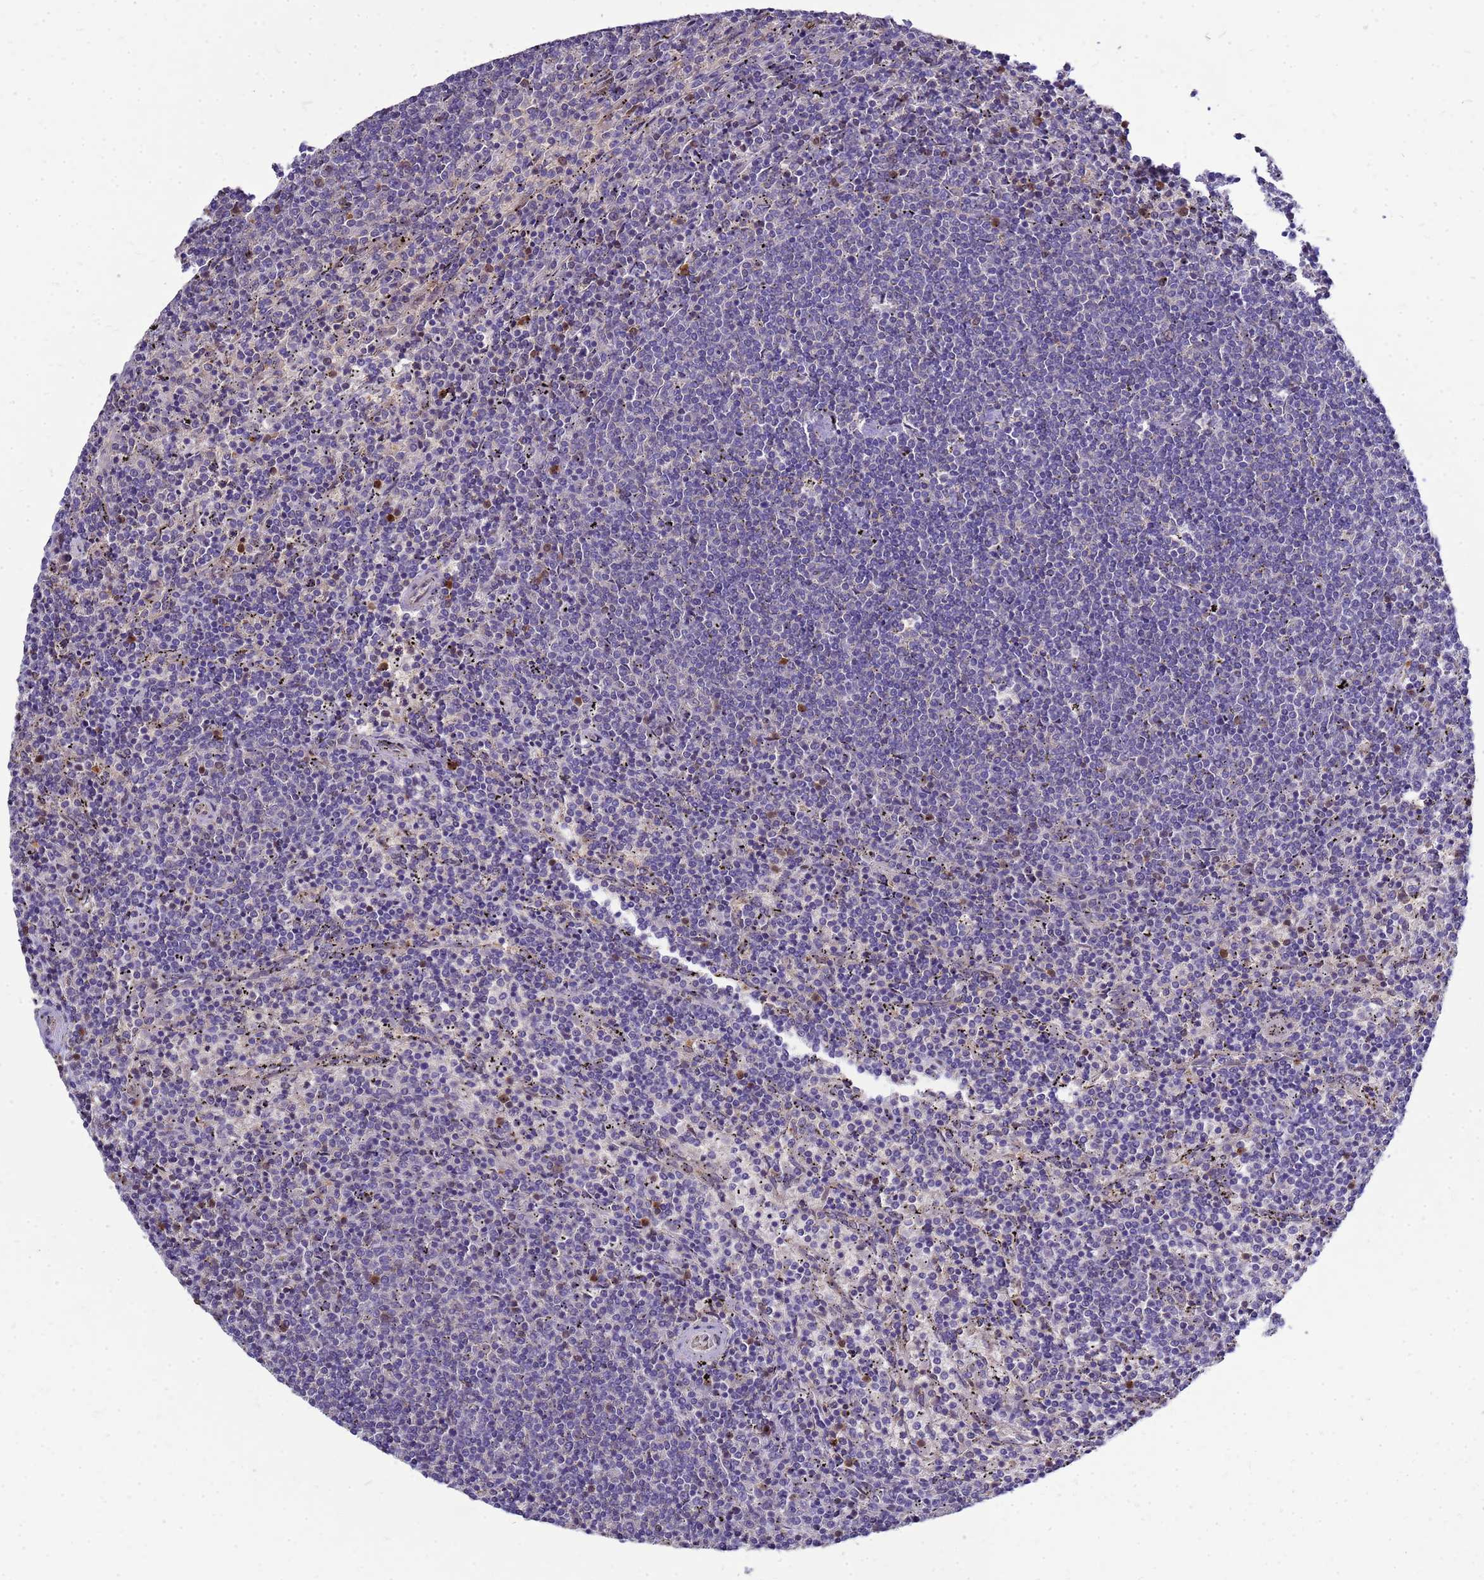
{"staining": {"intensity": "negative", "quantity": "none", "location": "none"}, "tissue": "lymphoma", "cell_type": "Tumor cells", "image_type": "cancer", "snomed": [{"axis": "morphology", "description": "Malignant lymphoma, non-Hodgkin's type, Low grade"}, {"axis": "topography", "description": "Spleen"}], "caption": "IHC histopathology image of neoplastic tissue: lymphoma stained with DAB exhibits no significant protein expression in tumor cells.", "gene": "EIF4EBP3", "patient": {"sex": "female", "age": 50}}